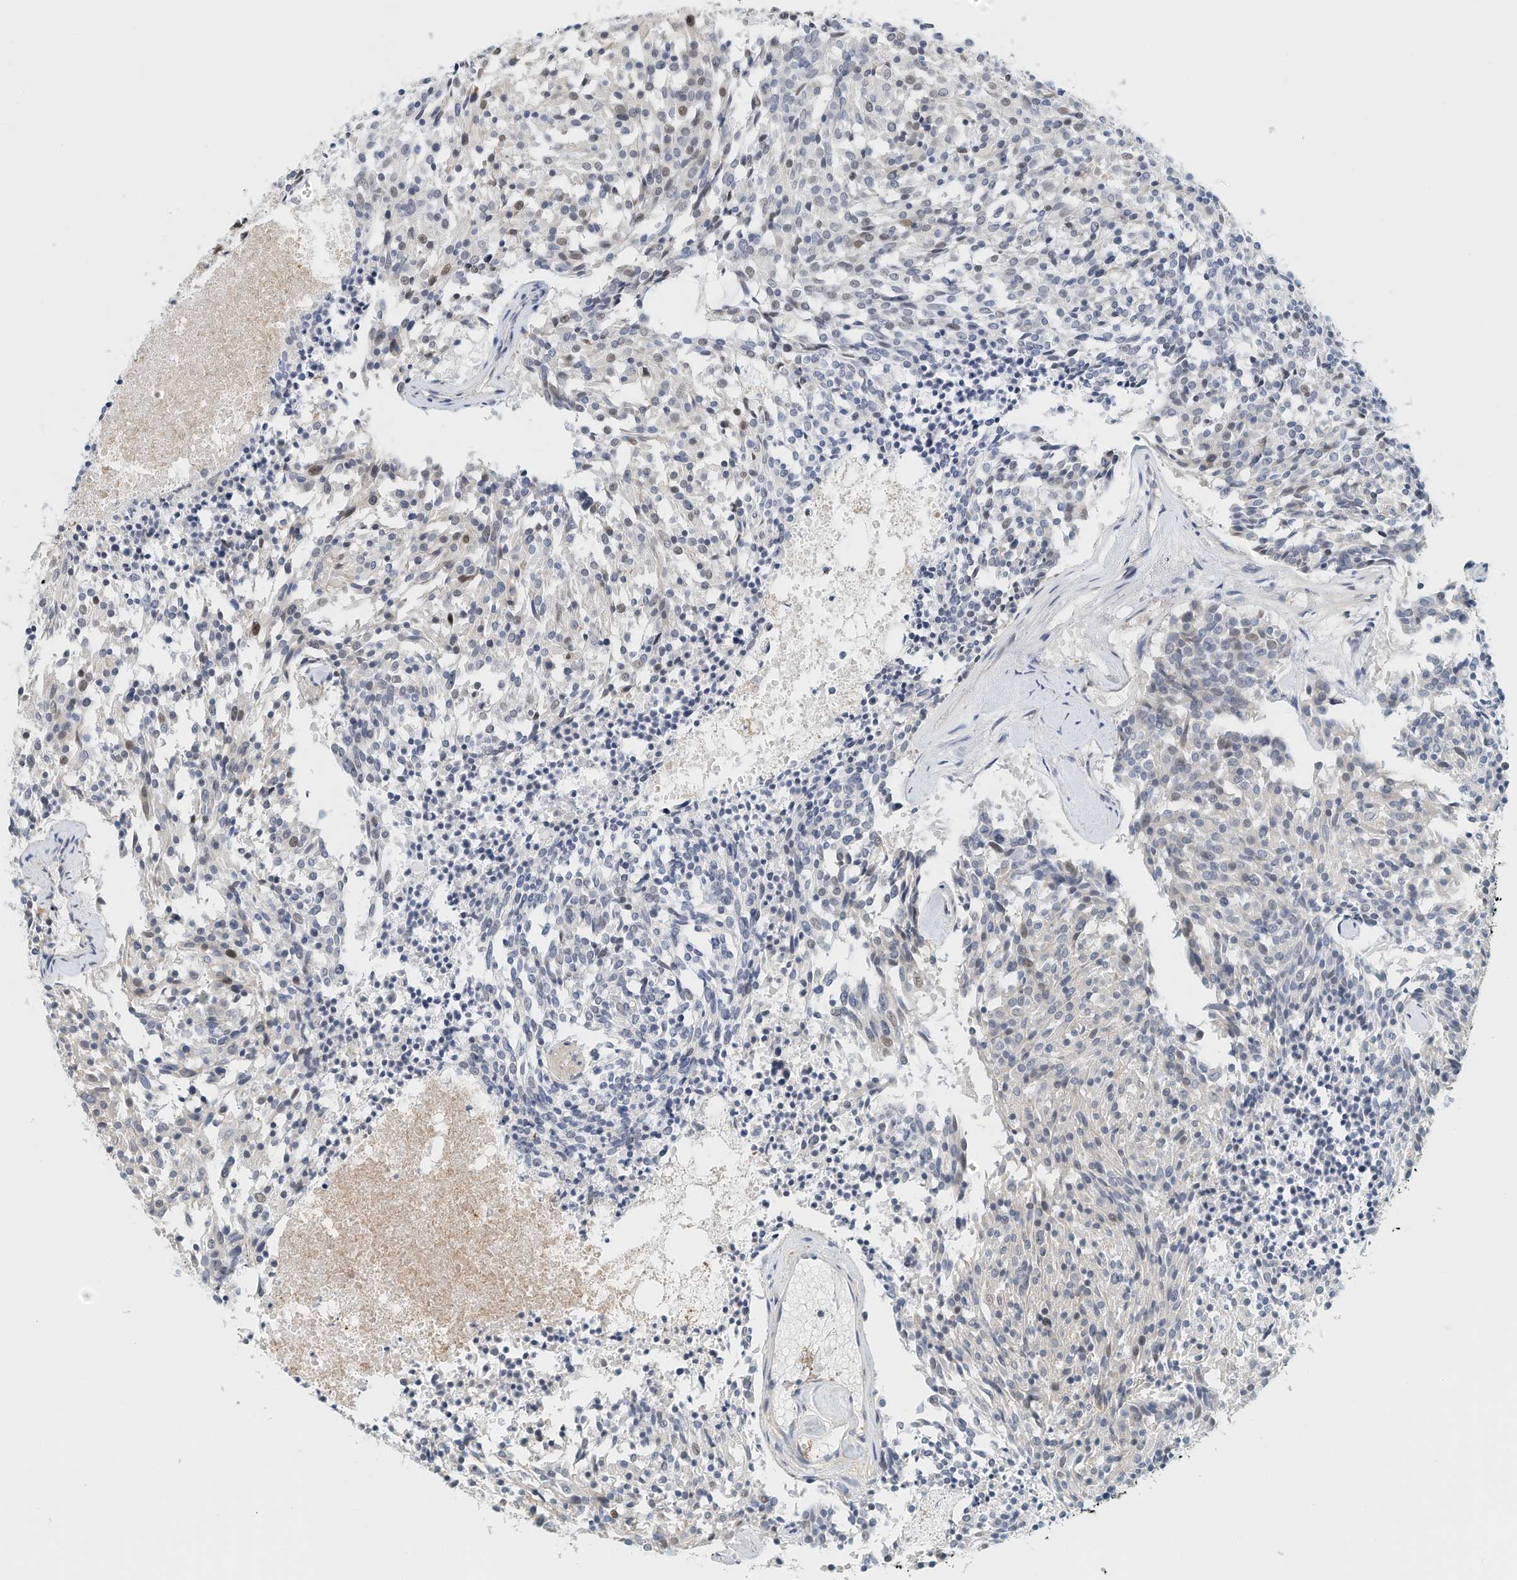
{"staining": {"intensity": "moderate", "quantity": "<25%", "location": "nuclear"}, "tissue": "carcinoid", "cell_type": "Tumor cells", "image_type": "cancer", "snomed": [{"axis": "morphology", "description": "Carcinoid, malignant, NOS"}, {"axis": "topography", "description": "Pancreas"}], "caption": "Carcinoid (malignant) was stained to show a protein in brown. There is low levels of moderate nuclear positivity in about <25% of tumor cells. (Stains: DAB (3,3'-diaminobenzidine) in brown, nuclei in blue, Microscopy: brightfield microscopy at high magnification).", "gene": "ARHGAP28", "patient": {"sex": "female", "age": 54}}